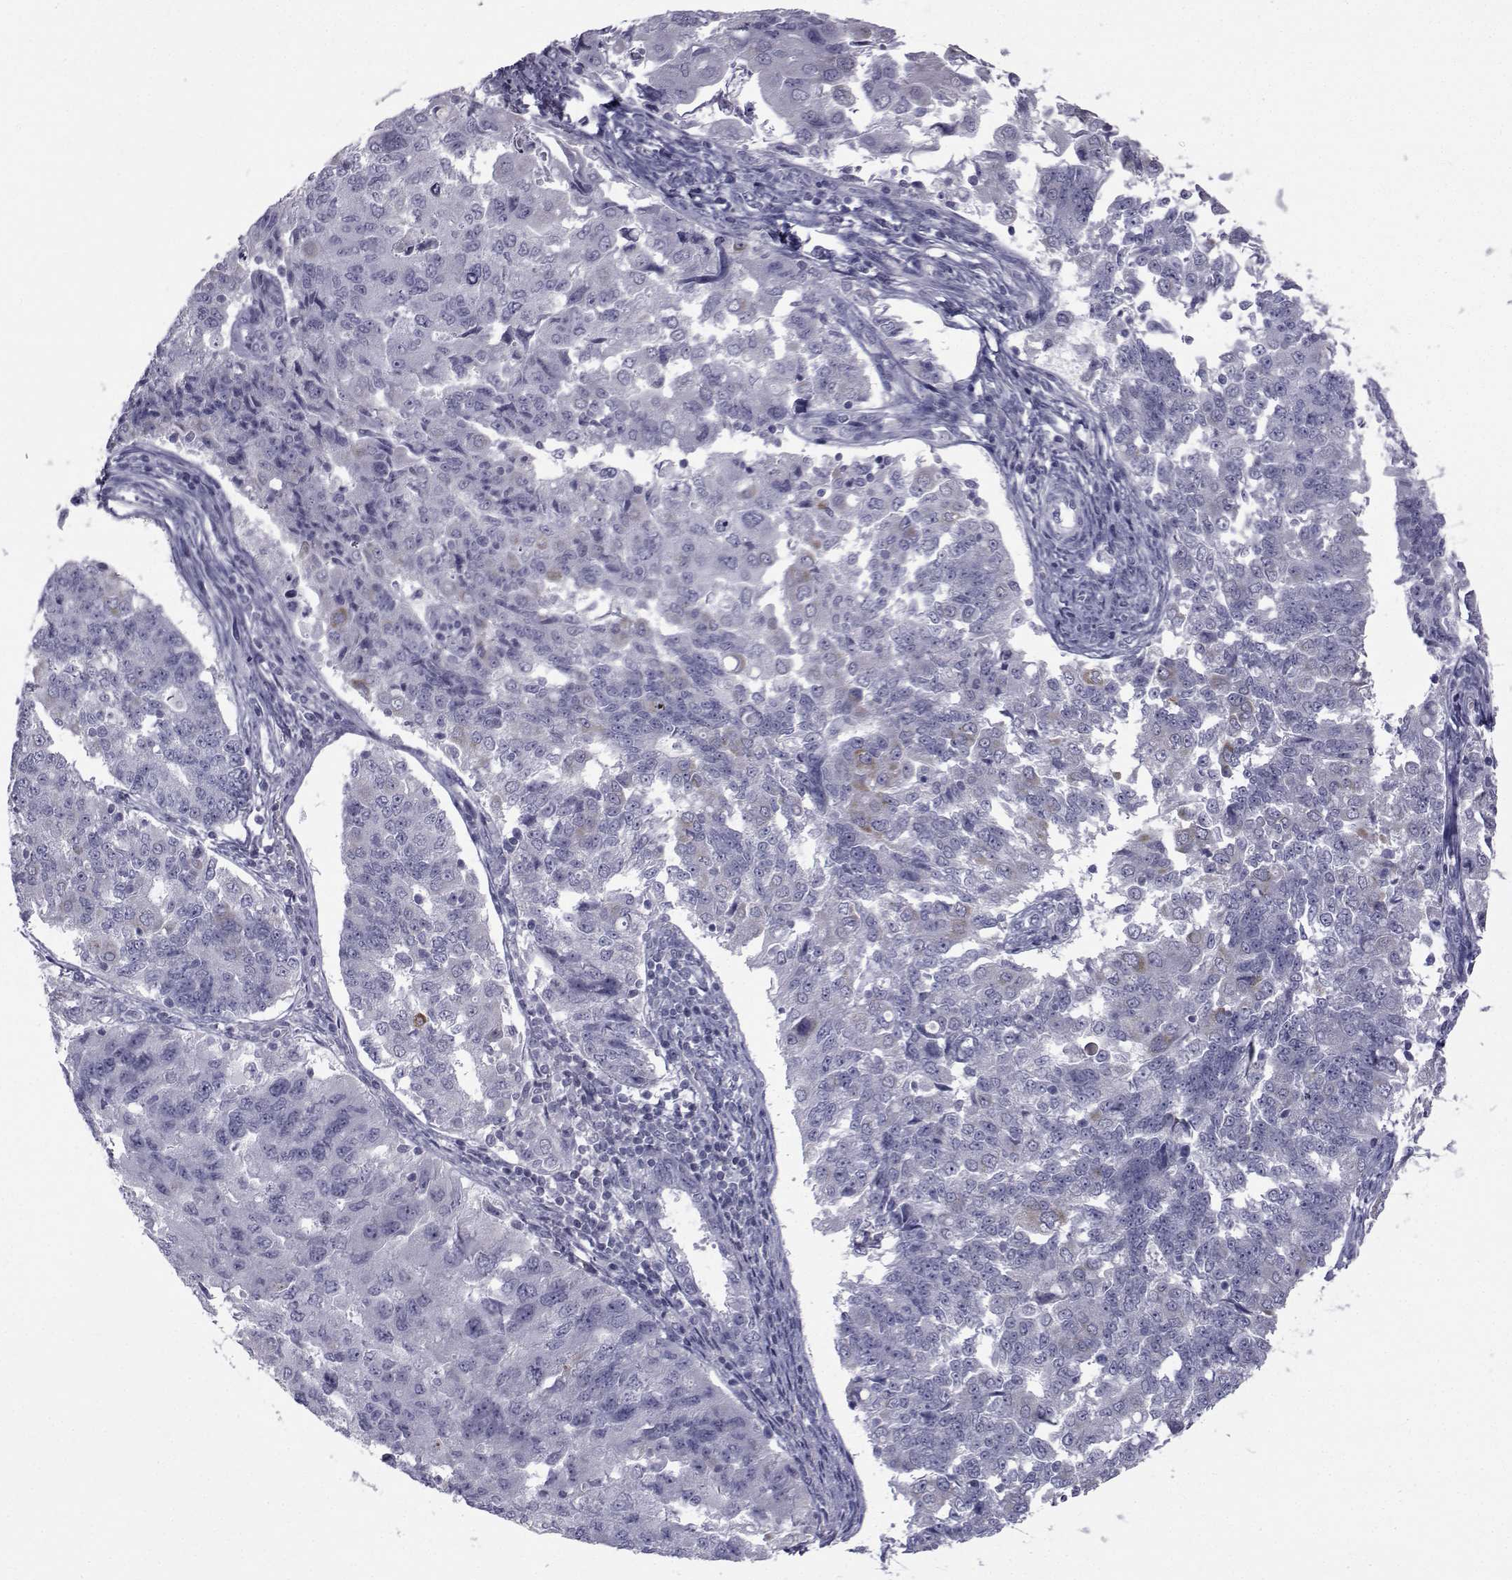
{"staining": {"intensity": "negative", "quantity": "none", "location": "none"}, "tissue": "endometrial cancer", "cell_type": "Tumor cells", "image_type": "cancer", "snomed": [{"axis": "morphology", "description": "Adenocarcinoma, NOS"}, {"axis": "topography", "description": "Endometrium"}], "caption": "Immunohistochemistry photomicrograph of endometrial adenocarcinoma stained for a protein (brown), which shows no positivity in tumor cells.", "gene": "FDXR", "patient": {"sex": "female", "age": 43}}